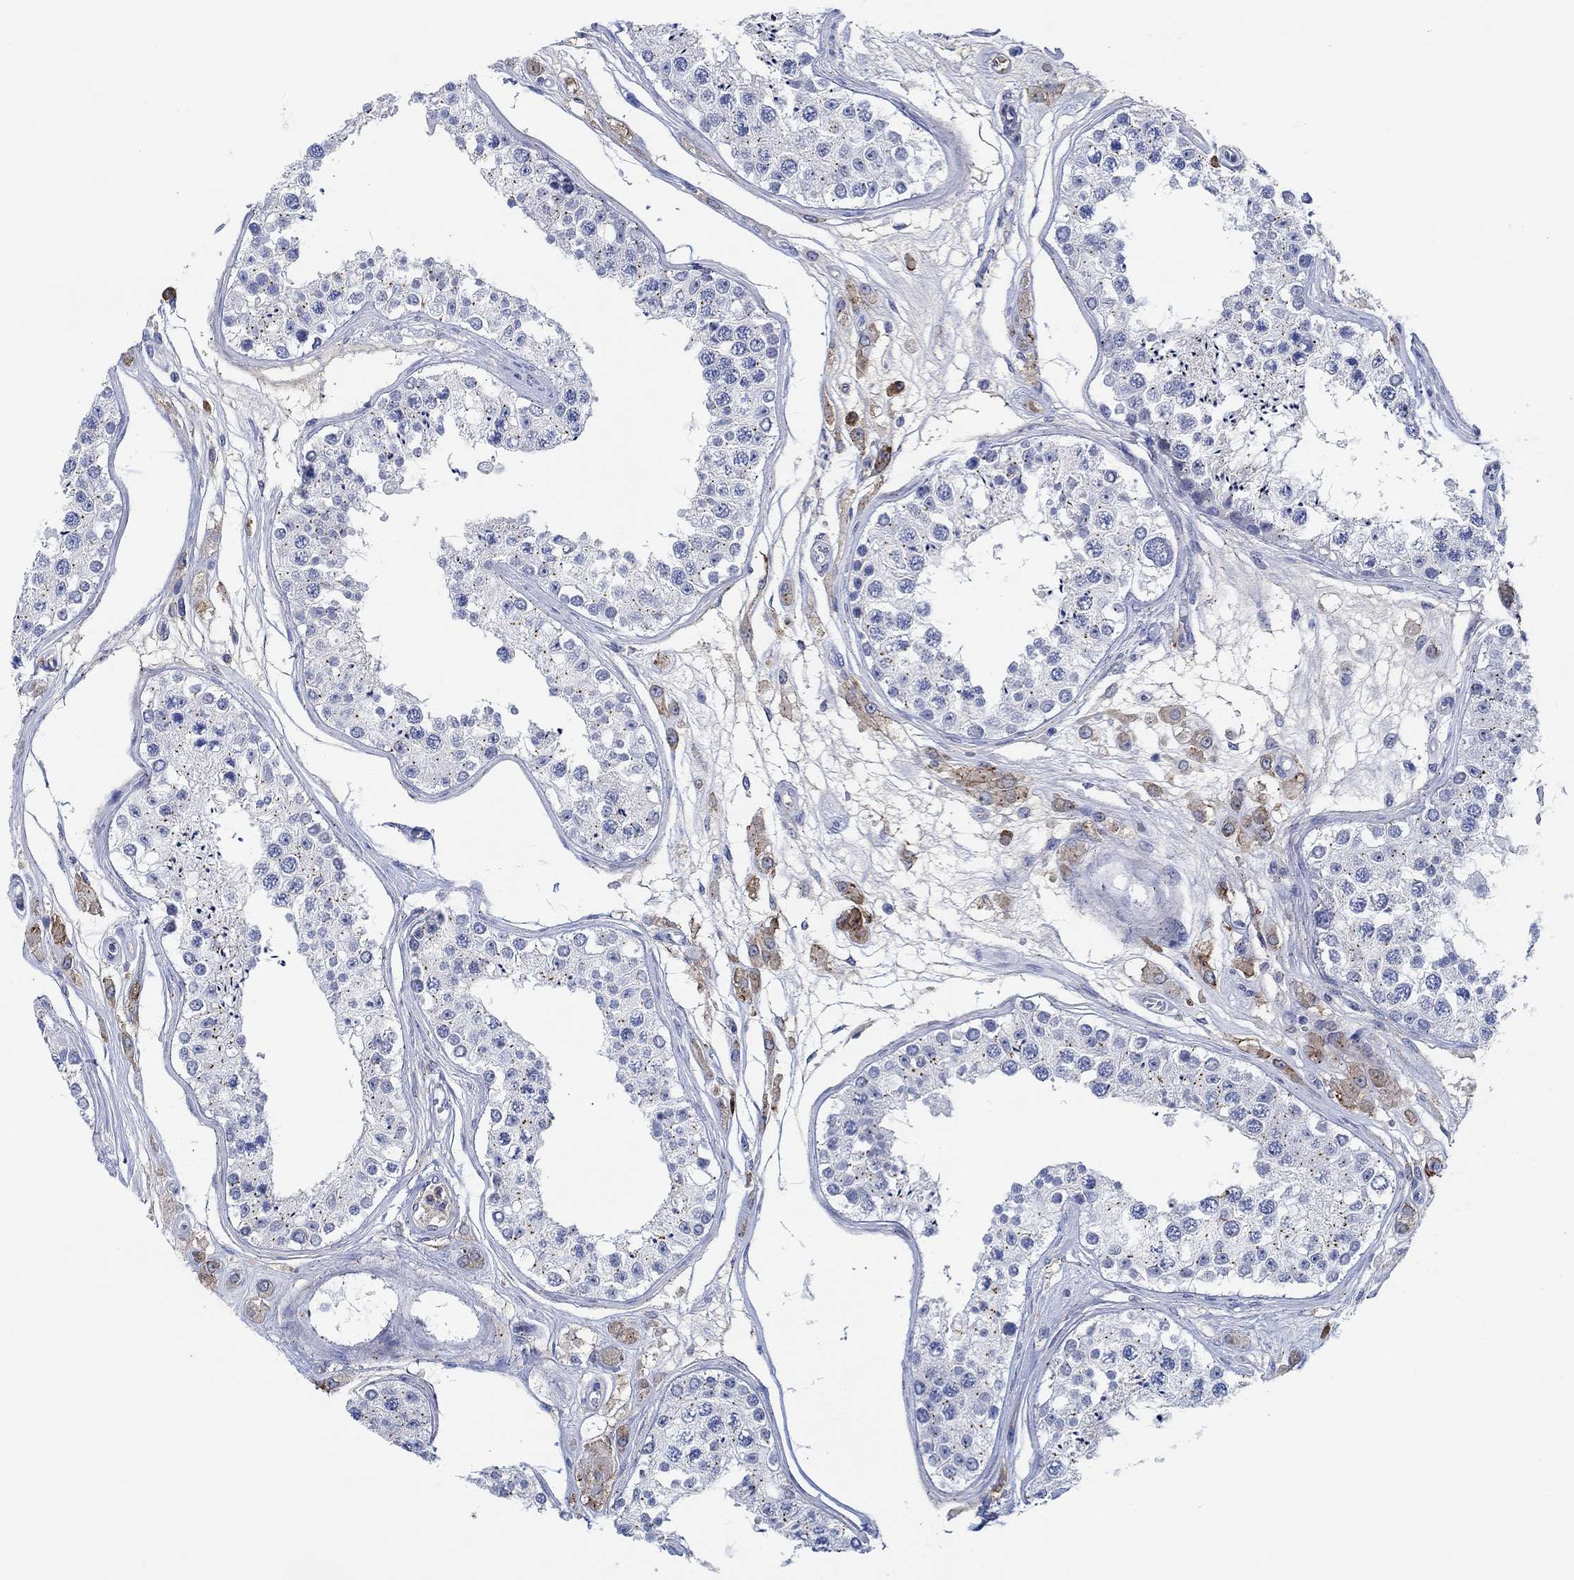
{"staining": {"intensity": "negative", "quantity": "none", "location": "none"}, "tissue": "testis", "cell_type": "Cells in seminiferous ducts", "image_type": "normal", "snomed": [{"axis": "morphology", "description": "Normal tissue, NOS"}, {"axis": "topography", "description": "Testis"}], "caption": "A high-resolution image shows IHC staining of unremarkable testis, which demonstrates no significant staining in cells in seminiferous ducts.", "gene": "CPM", "patient": {"sex": "male", "age": 25}}